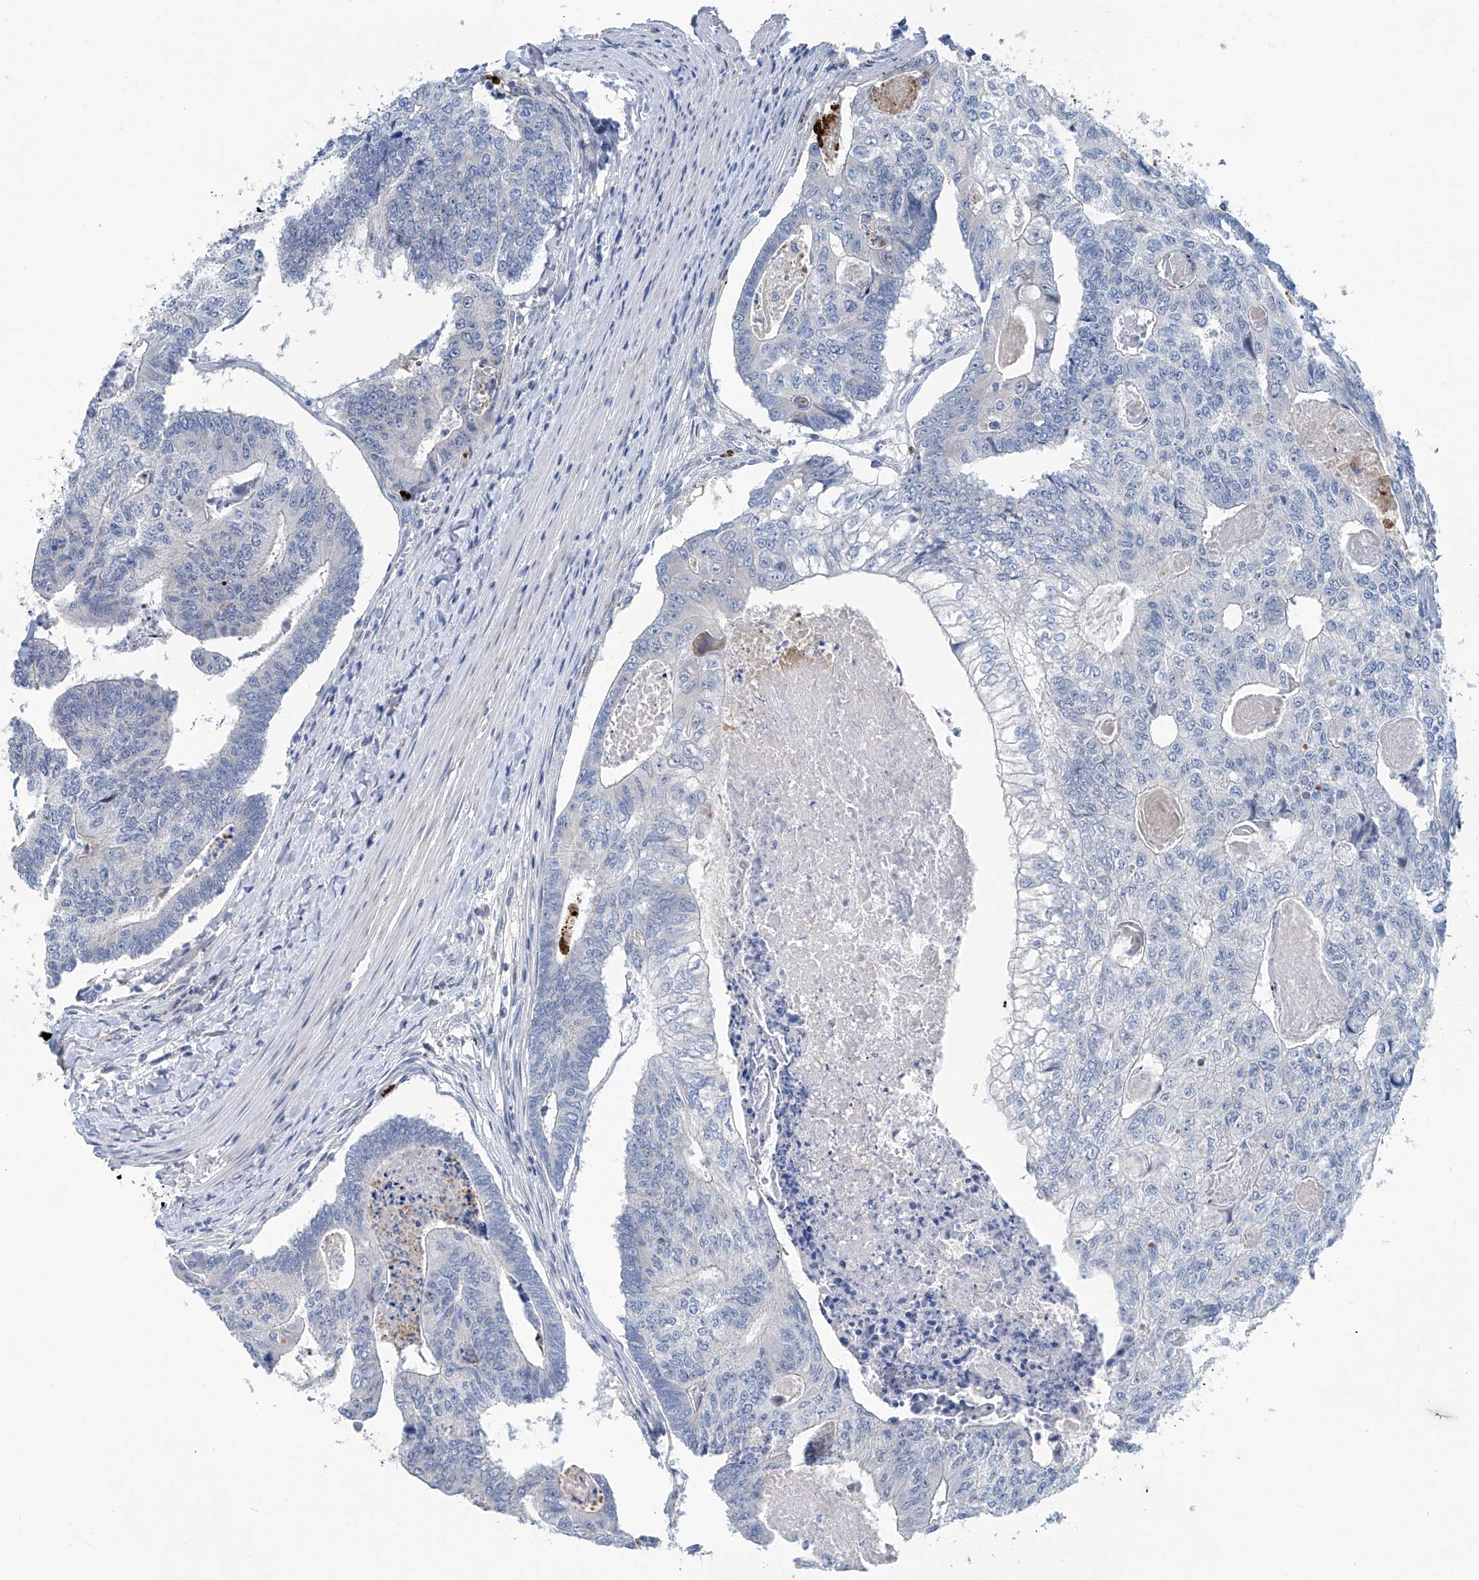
{"staining": {"intensity": "negative", "quantity": "none", "location": "none"}, "tissue": "colorectal cancer", "cell_type": "Tumor cells", "image_type": "cancer", "snomed": [{"axis": "morphology", "description": "Adenocarcinoma, NOS"}, {"axis": "topography", "description": "Colon"}], "caption": "Micrograph shows no significant protein positivity in tumor cells of colorectal cancer (adenocarcinoma).", "gene": "CEP85L", "patient": {"sex": "female", "age": 67}}